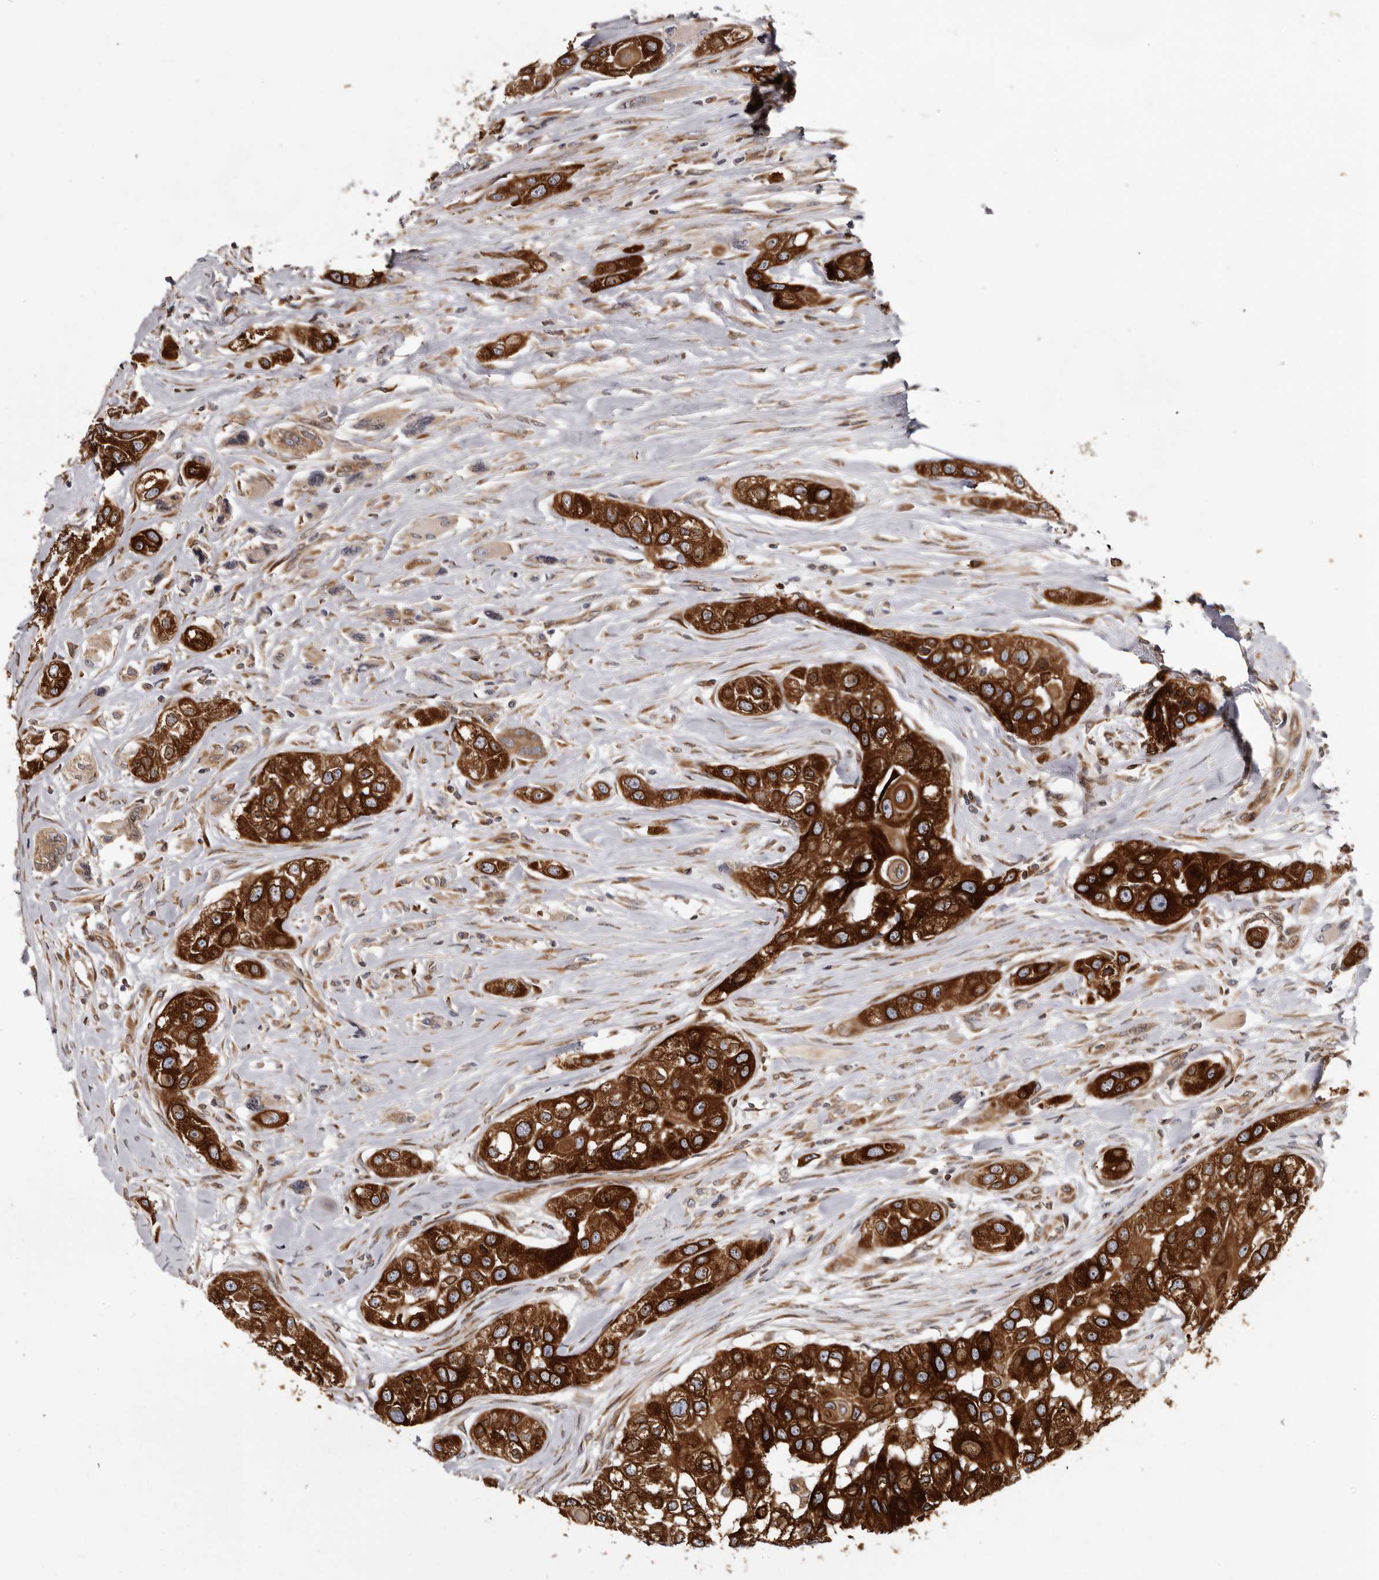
{"staining": {"intensity": "strong", "quantity": ">75%", "location": "cytoplasmic/membranous"}, "tissue": "head and neck cancer", "cell_type": "Tumor cells", "image_type": "cancer", "snomed": [{"axis": "morphology", "description": "Normal tissue, NOS"}, {"axis": "morphology", "description": "Squamous cell carcinoma, NOS"}, {"axis": "topography", "description": "Skeletal muscle"}, {"axis": "topography", "description": "Head-Neck"}], "caption": "Head and neck cancer stained with DAB immunohistochemistry (IHC) displays high levels of strong cytoplasmic/membranous positivity in approximately >75% of tumor cells.", "gene": "C4orf3", "patient": {"sex": "male", "age": 51}}